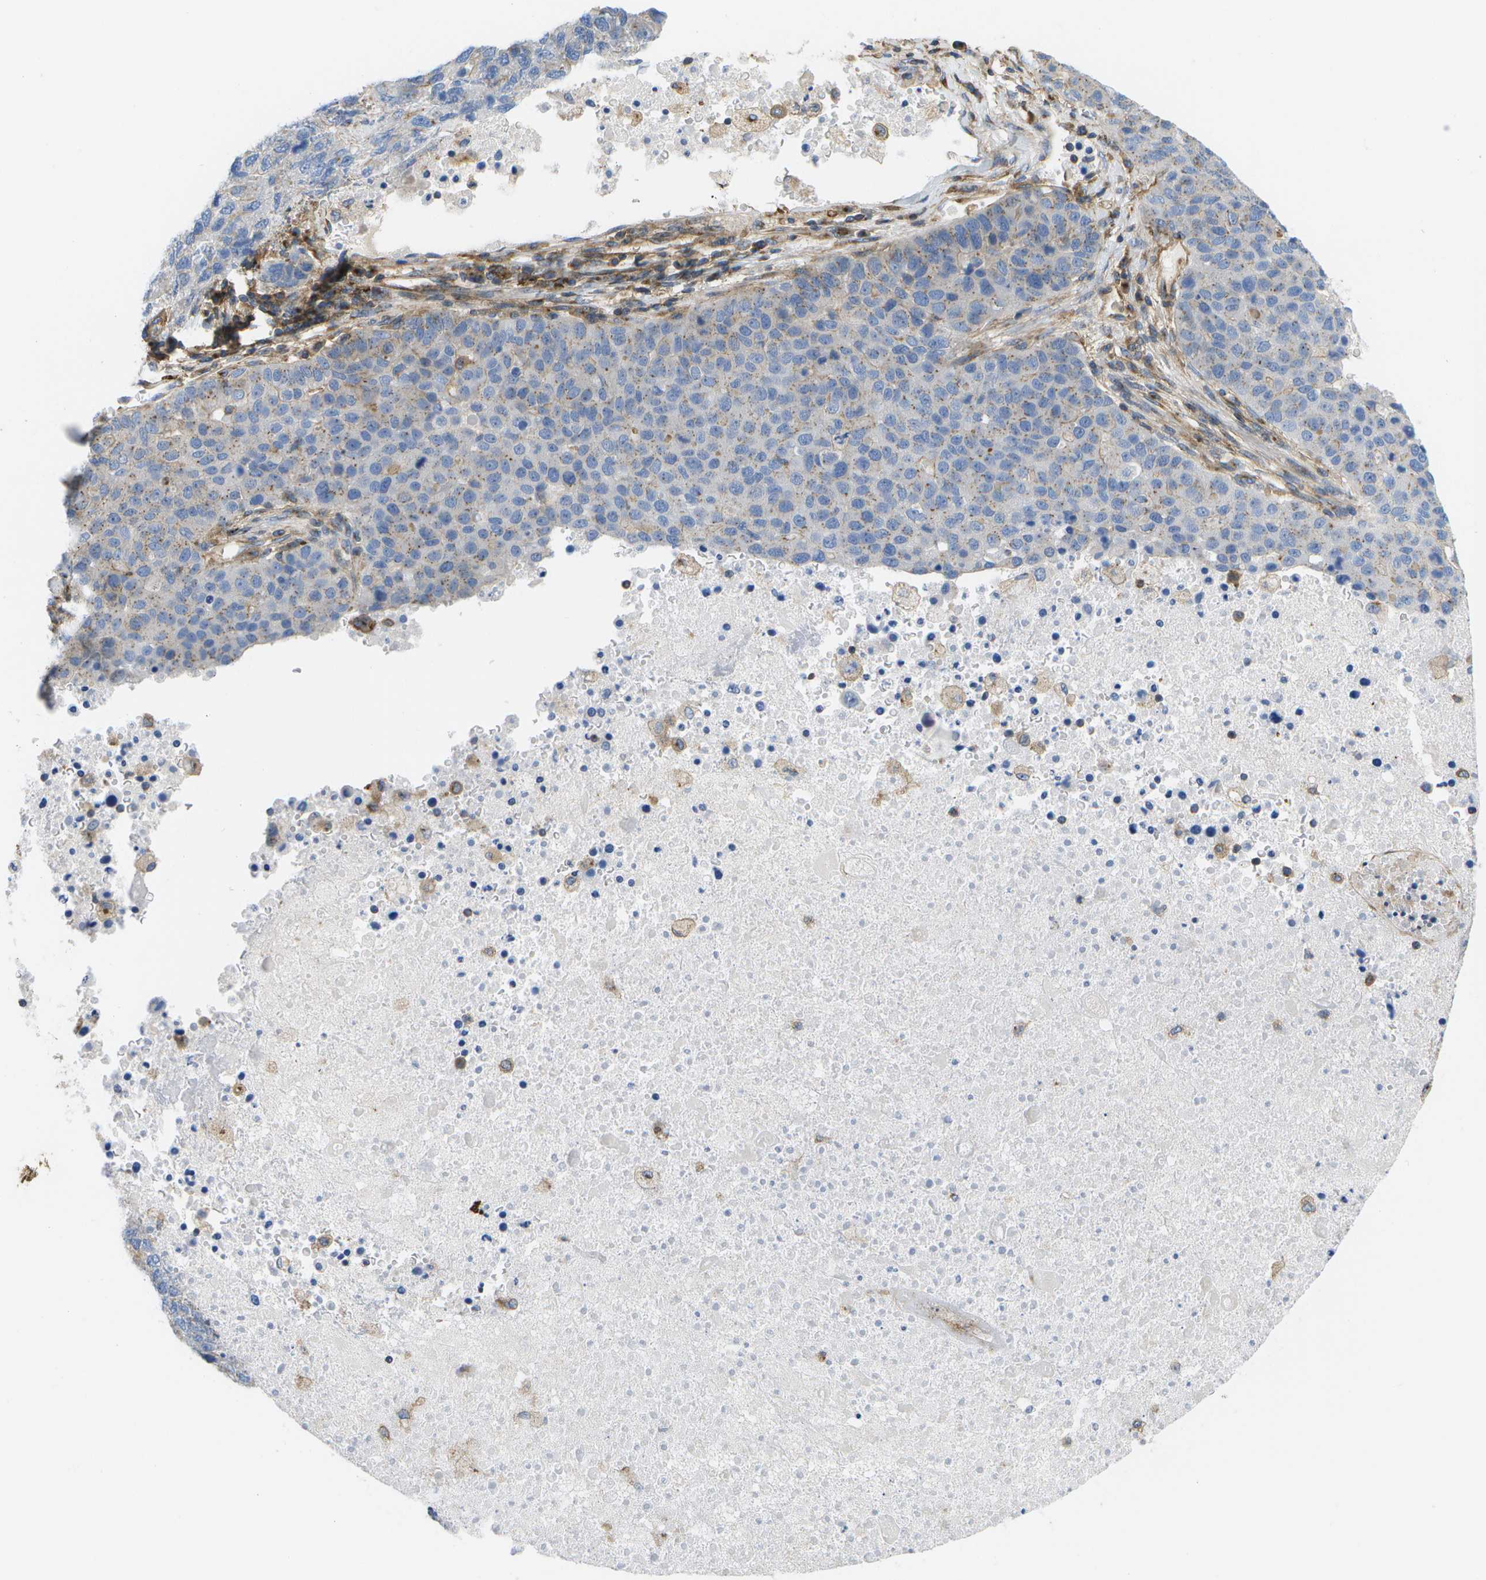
{"staining": {"intensity": "negative", "quantity": "none", "location": "none"}, "tissue": "pancreatic cancer", "cell_type": "Tumor cells", "image_type": "cancer", "snomed": [{"axis": "morphology", "description": "Adenocarcinoma, NOS"}, {"axis": "topography", "description": "Pancreas"}], "caption": "Tumor cells show no significant staining in pancreatic adenocarcinoma.", "gene": "BST2", "patient": {"sex": "female", "age": 61}}